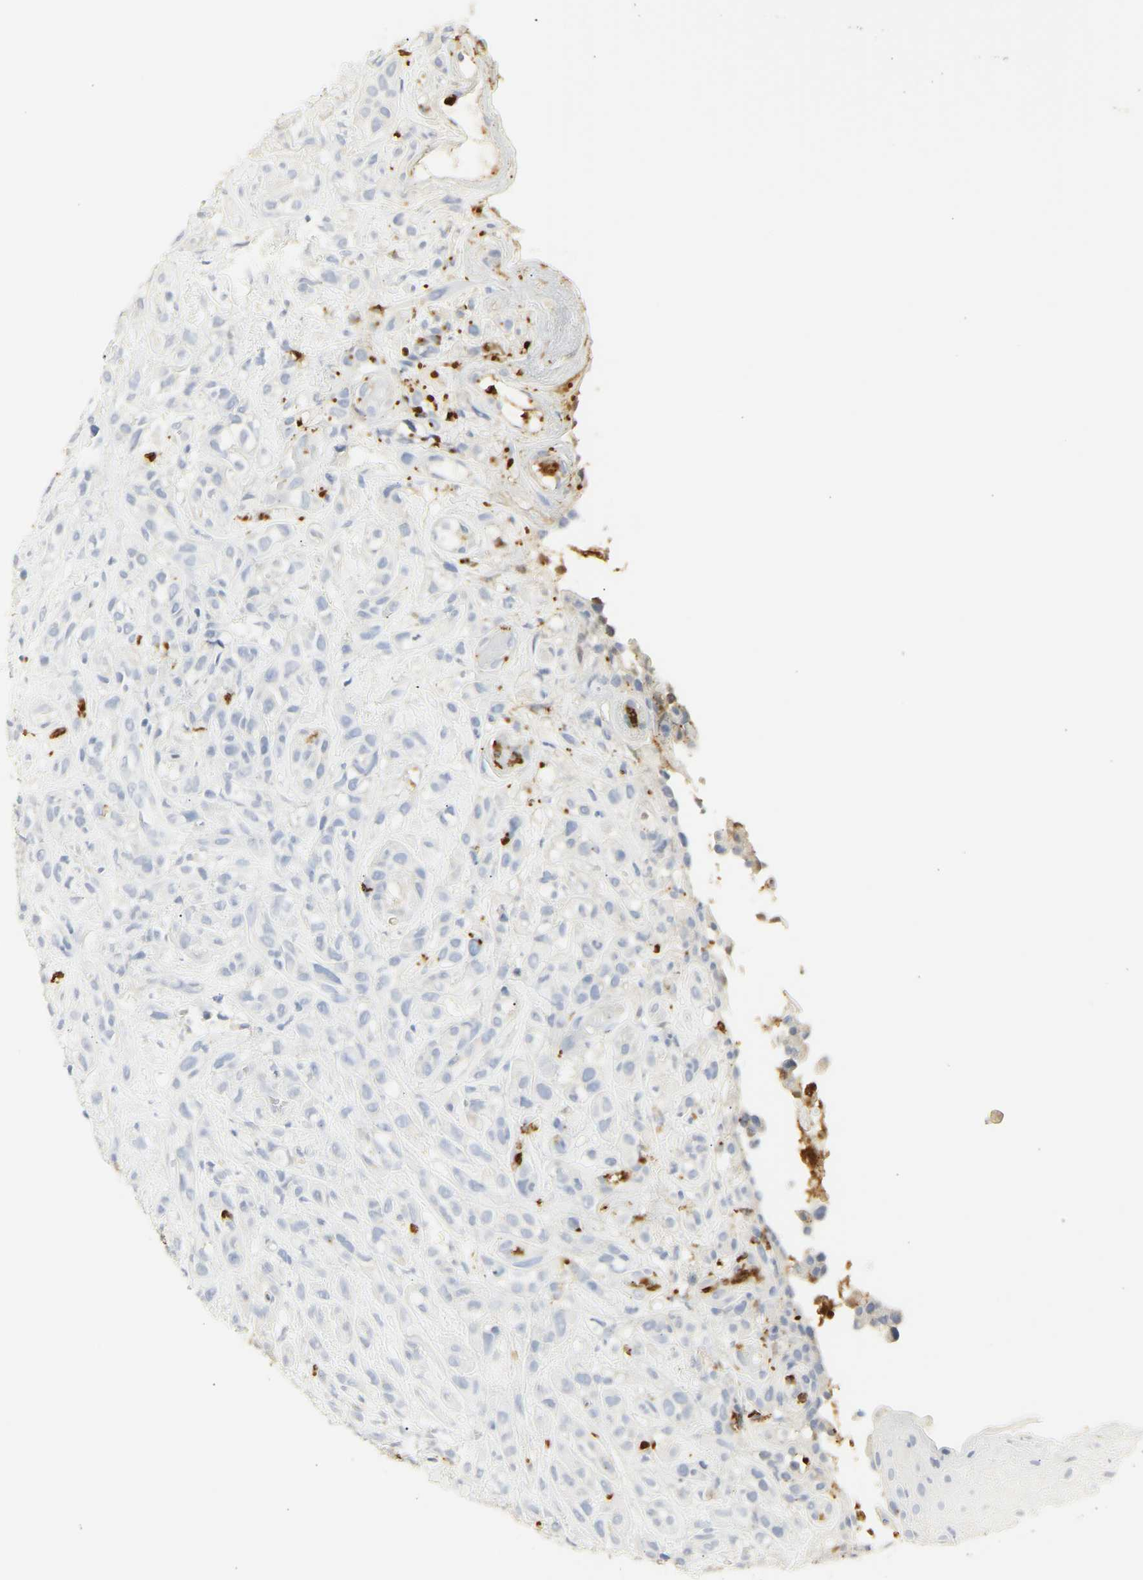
{"staining": {"intensity": "negative", "quantity": "none", "location": "none"}, "tissue": "head and neck cancer", "cell_type": "Tumor cells", "image_type": "cancer", "snomed": [{"axis": "morphology", "description": "Normal tissue, NOS"}, {"axis": "morphology", "description": "Squamous cell carcinoma, NOS"}, {"axis": "topography", "description": "Cartilage tissue"}, {"axis": "topography", "description": "Head-Neck"}], "caption": "This micrograph is of head and neck cancer stained with immunohistochemistry (IHC) to label a protein in brown with the nuclei are counter-stained blue. There is no staining in tumor cells.", "gene": "MPO", "patient": {"sex": "male", "age": 62}}